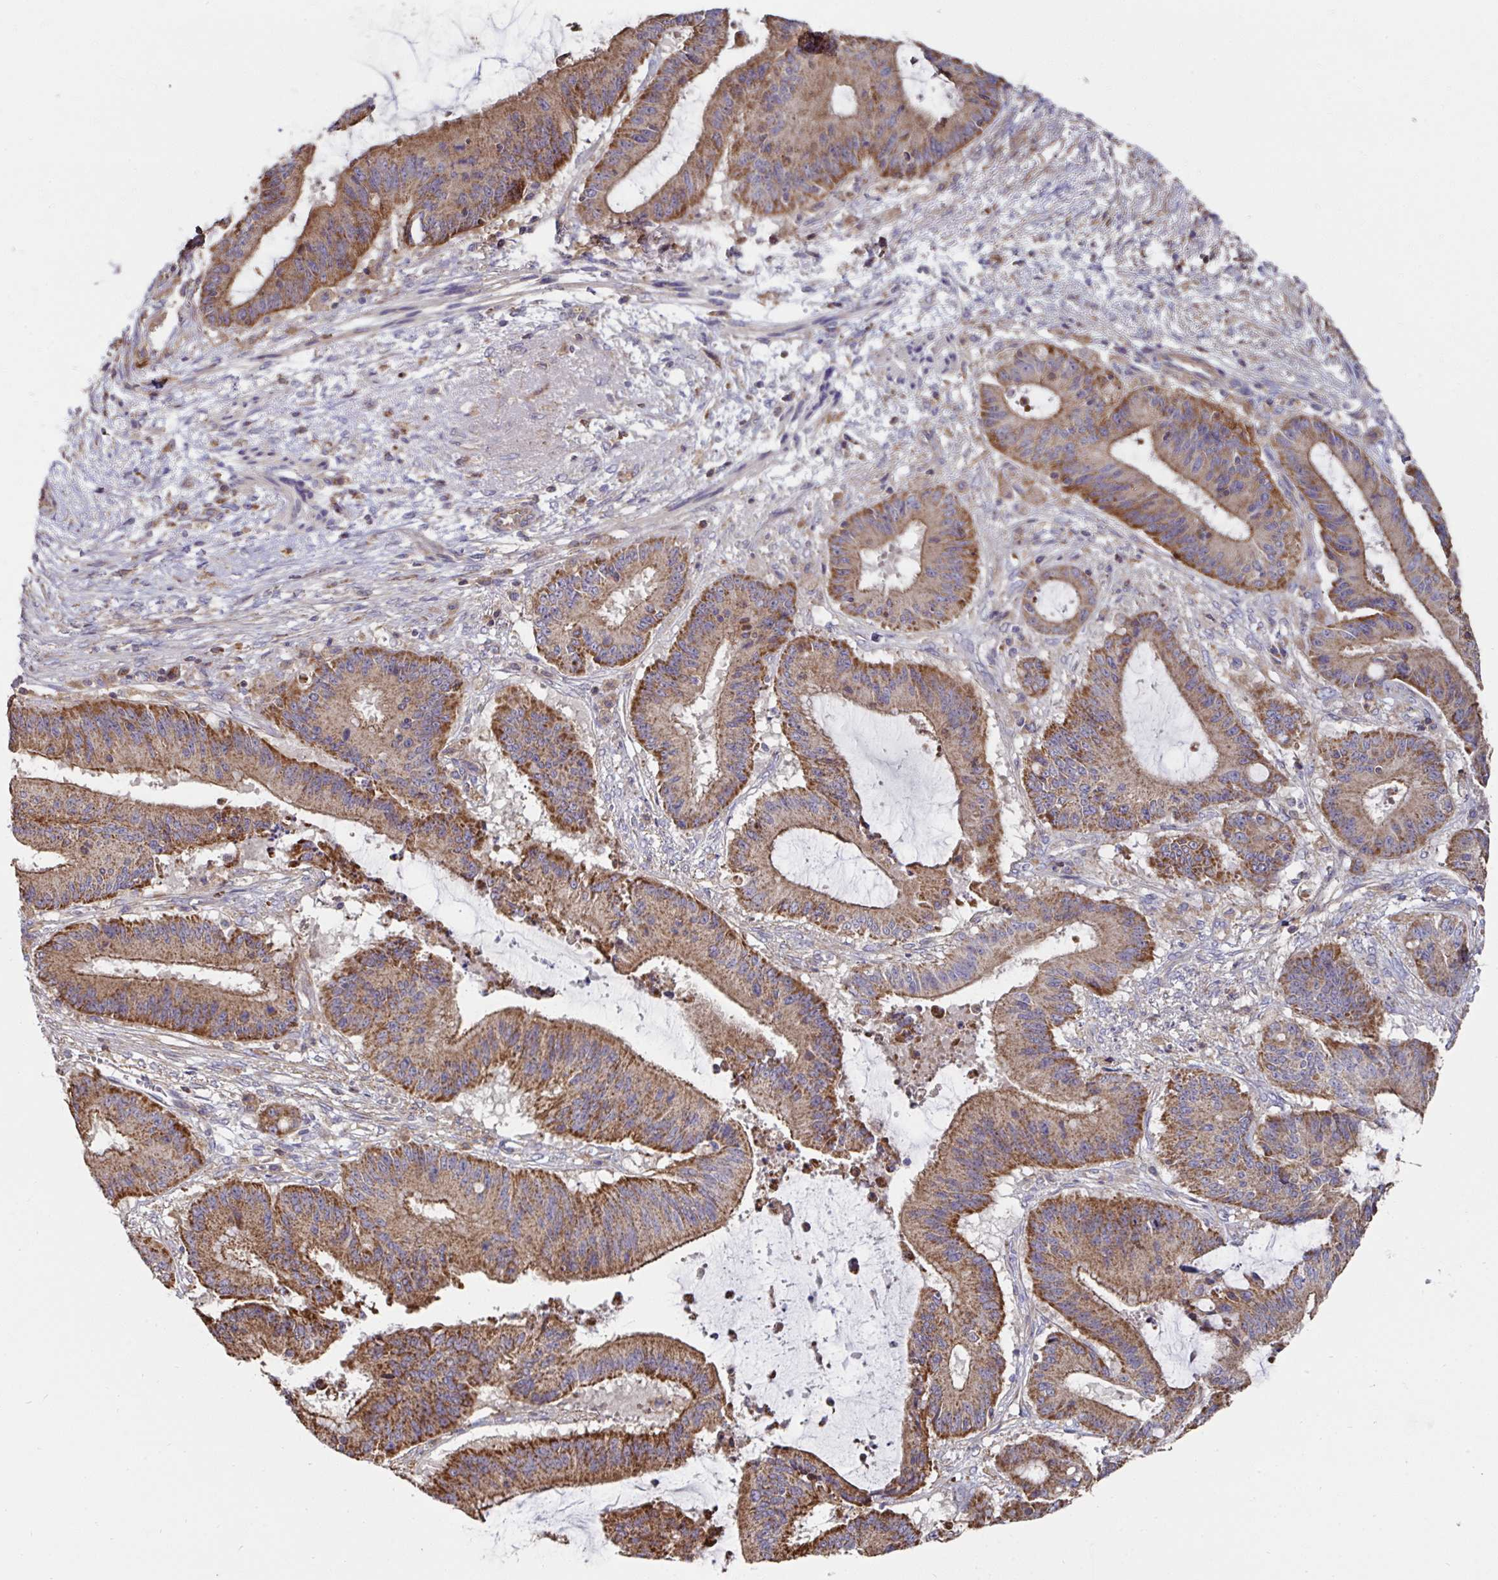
{"staining": {"intensity": "strong", "quantity": ">75%", "location": "cytoplasmic/membranous"}, "tissue": "liver cancer", "cell_type": "Tumor cells", "image_type": "cancer", "snomed": [{"axis": "morphology", "description": "Normal tissue, NOS"}, {"axis": "morphology", "description": "Cholangiocarcinoma"}, {"axis": "topography", "description": "Liver"}, {"axis": "topography", "description": "Peripheral nerve tissue"}], "caption": "IHC micrograph of human liver cancer (cholangiocarcinoma) stained for a protein (brown), which exhibits high levels of strong cytoplasmic/membranous positivity in about >75% of tumor cells.", "gene": "DZANK1", "patient": {"sex": "female", "age": 73}}